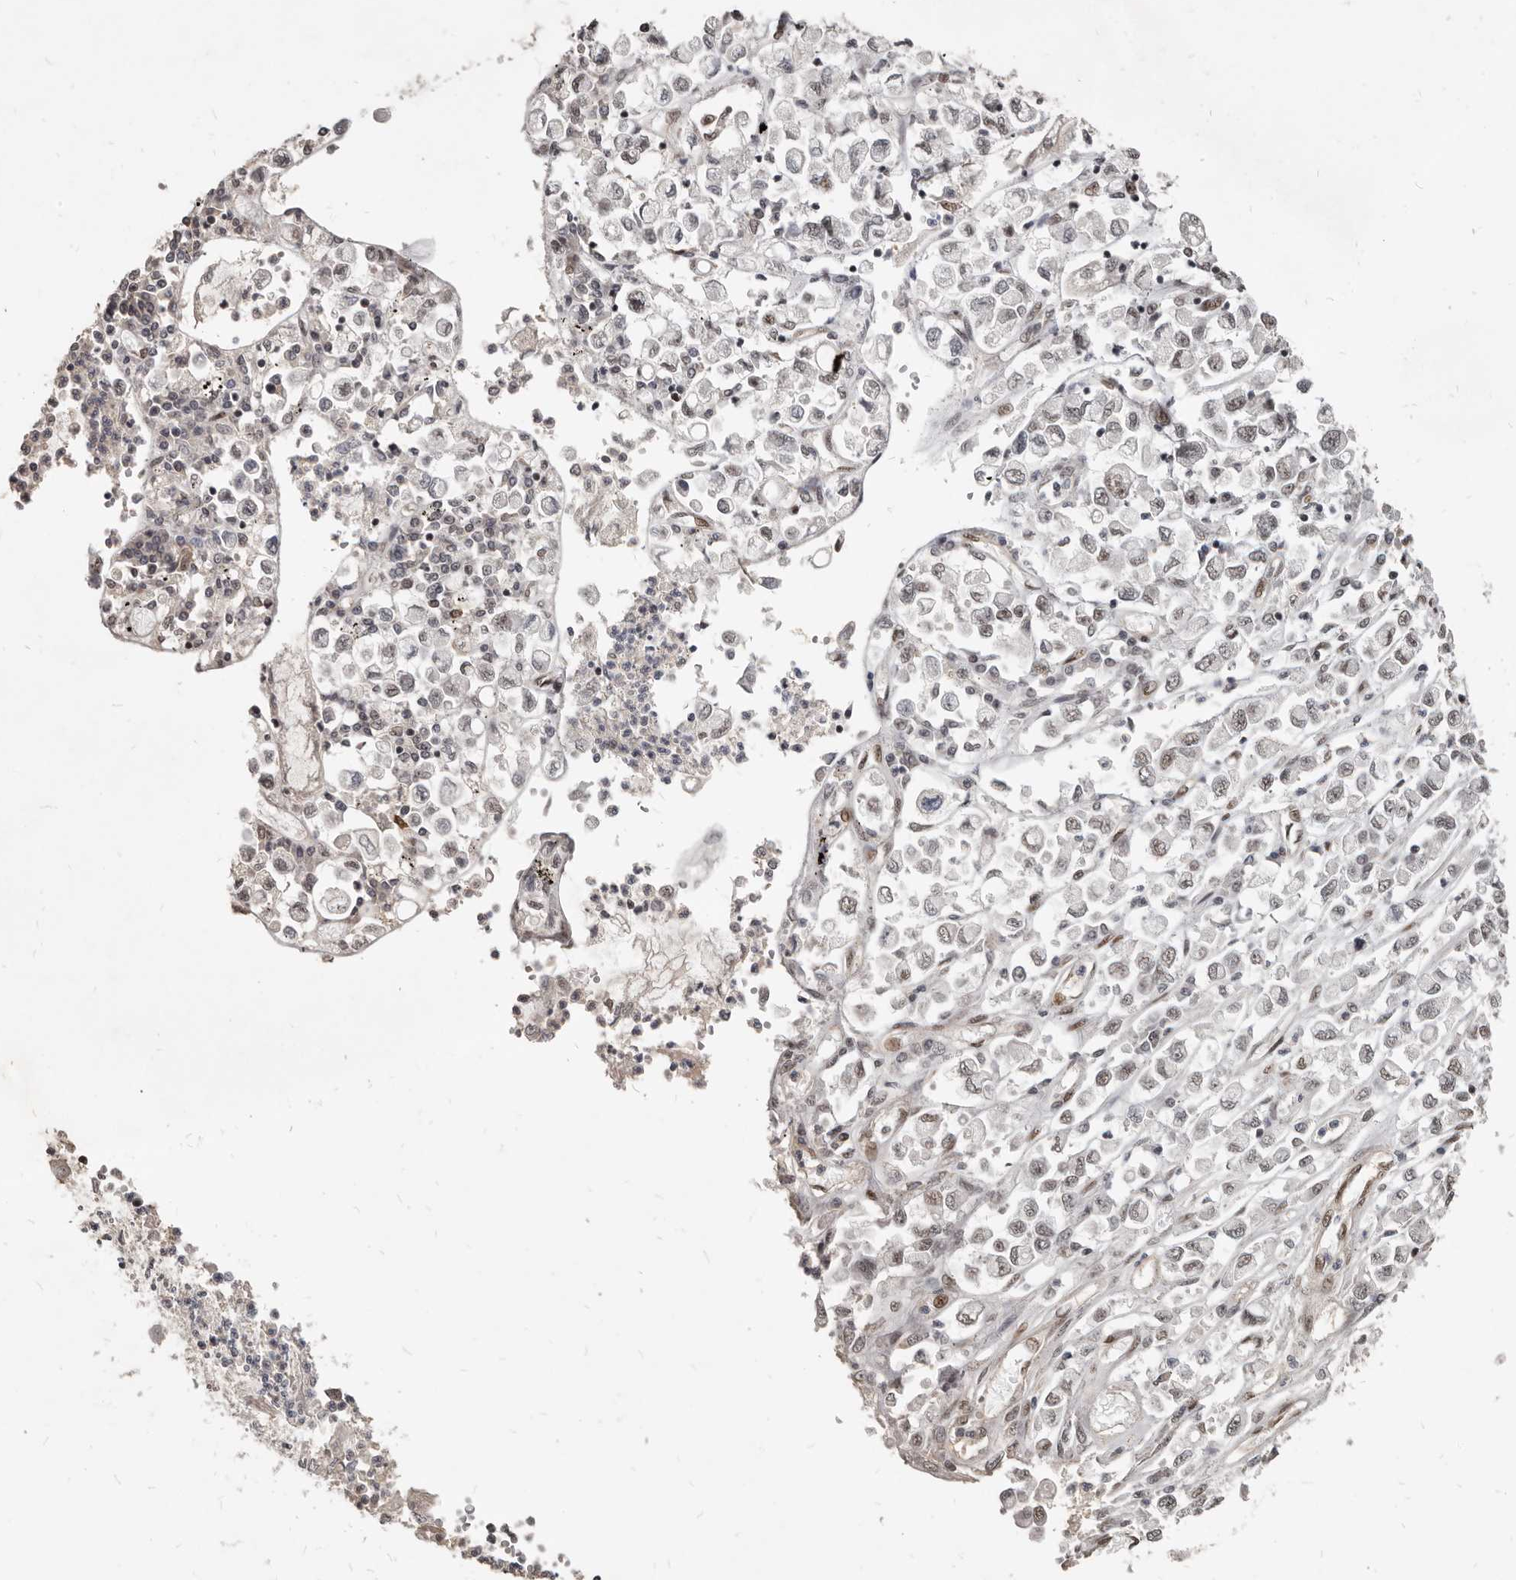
{"staining": {"intensity": "weak", "quantity": "<25%", "location": "nuclear"}, "tissue": "stomach cancer", "cell_type": "Tumor cells", "image_type": "cancer", "snomed": [{"axis": "morphology", "description": "Adenocarcinoma, NOS"}, {"axis": "topography", "description": "Stomach"}], "caption": "Histopathology image shows no significant protein staining in tumor cells of adenocarcinoma (stomach).", "gene": "ATF5", "patient": {"sex": "female", "age": 76}}